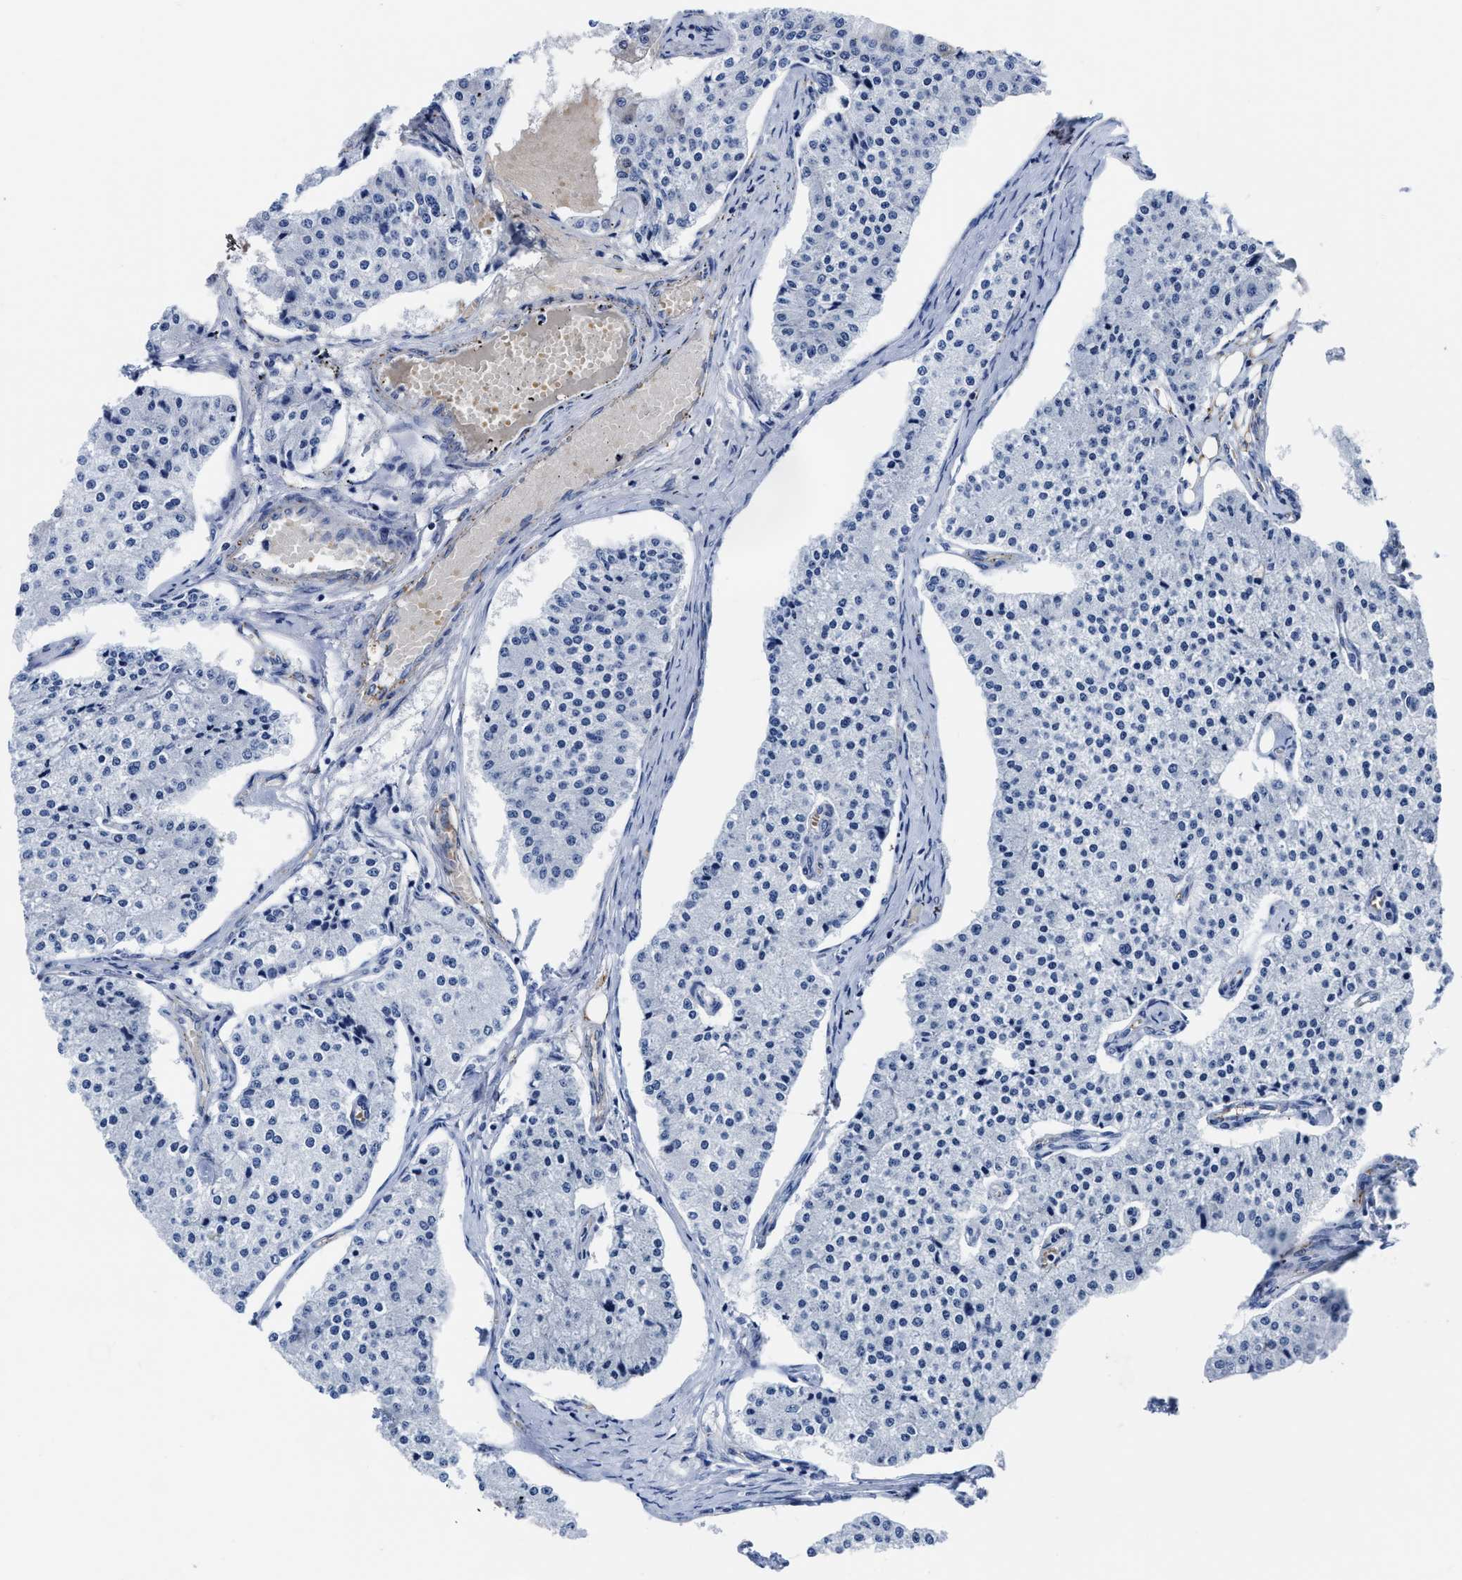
{"staining": {"intensity": "negative", "quantity": "none", "location": "none"}, "tissue": "carcinoid", "cell_type": "Tumor cells", "image_type": "cancer", "snomed": [{"axis": "morphology", "description": "Carcinoid, malignant, NOS"}, {"axis": "topography", "description": "Colon"}], "caption": "This is an IHC photomicrograph of carcinoid. There is no expression in tumor cells.", "gene": "KCNMB3", "patient": {"sex": "female", "age": 52}}